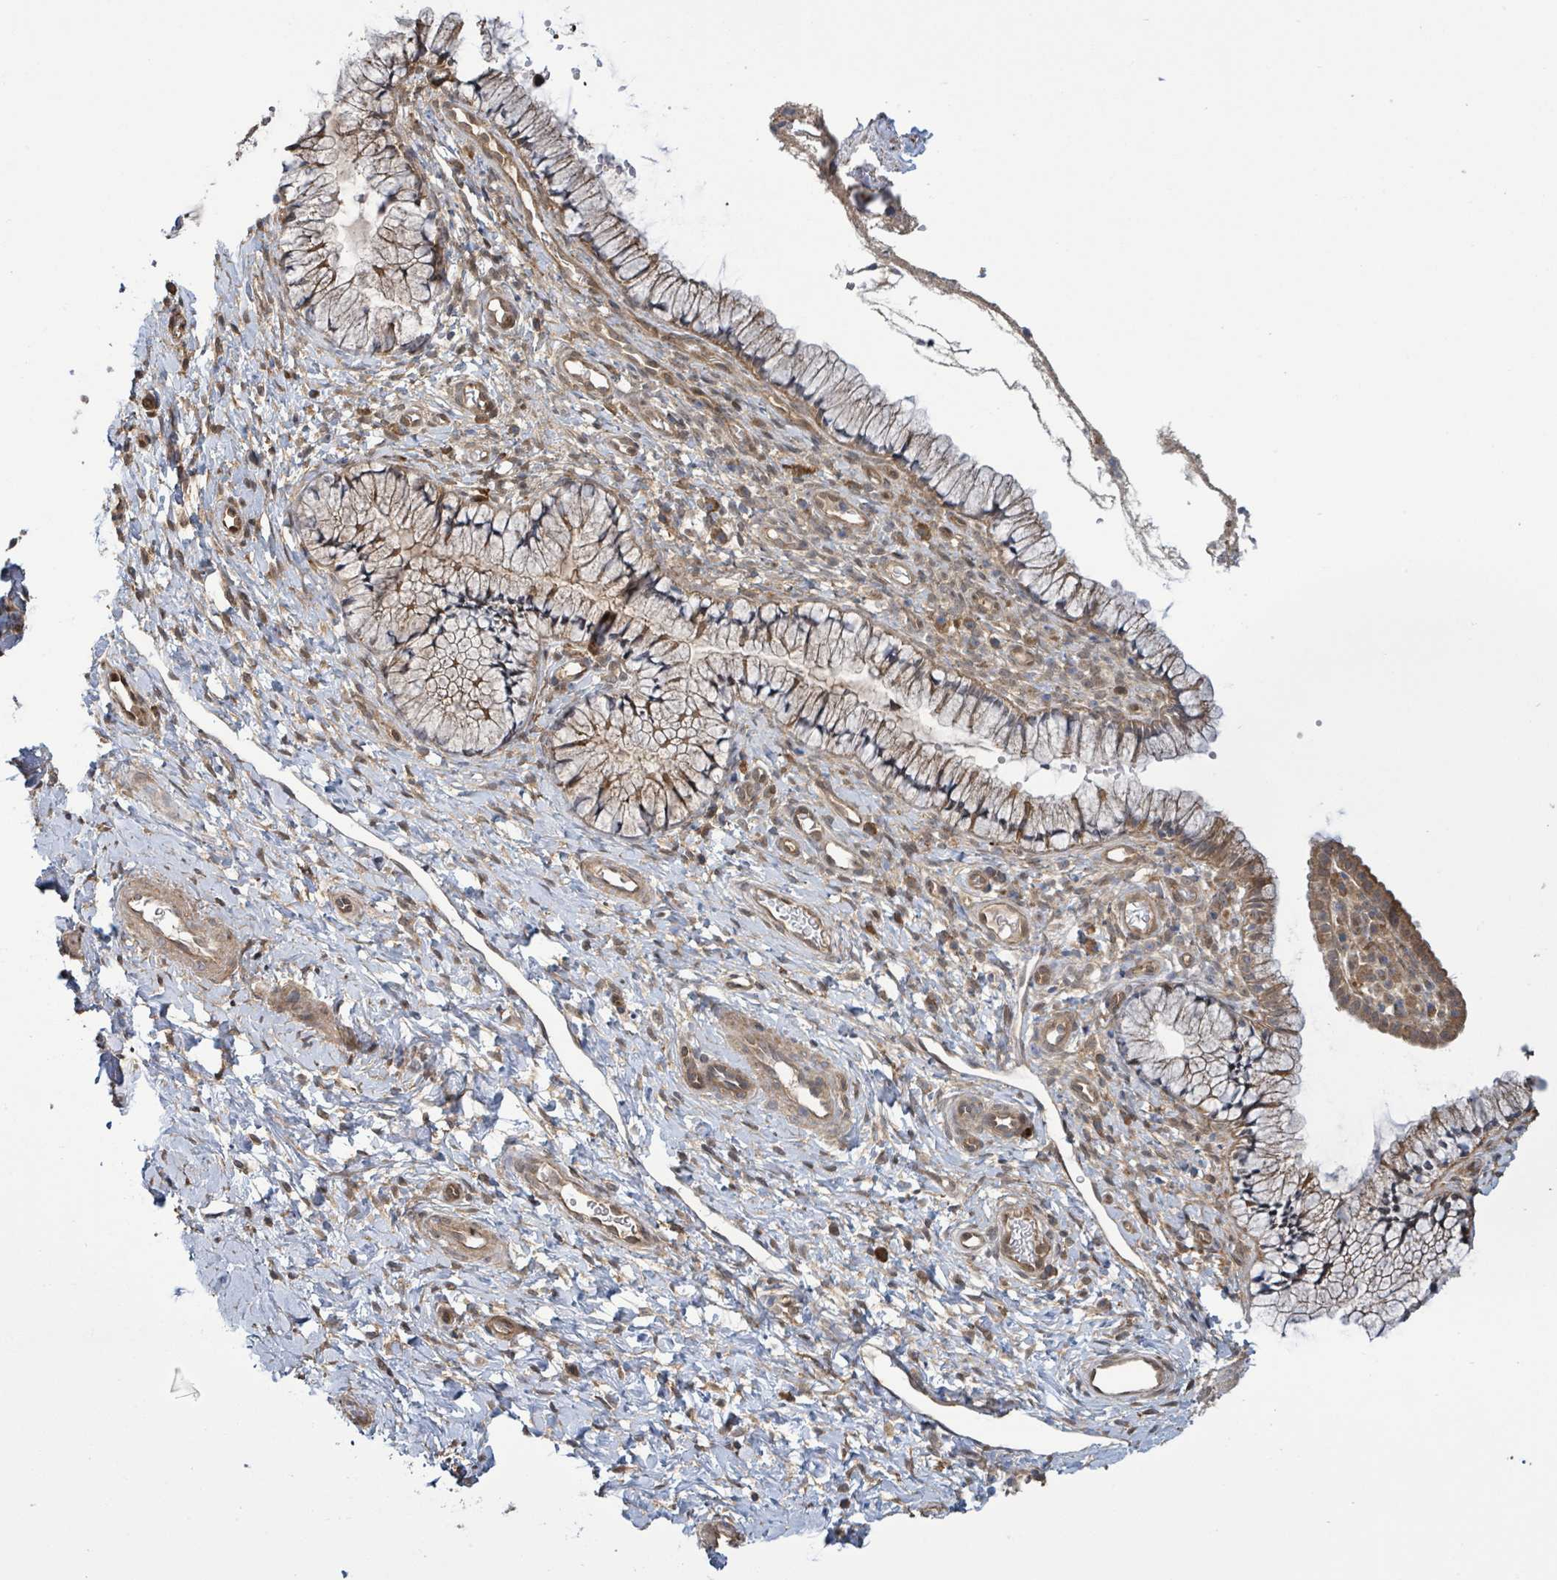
{"staining": {"intensity": "moderate", "quantity": ">75%", "location": "cytoplasmic/membranous"}, "tissue": "cervix", "cell_type": "Glandular cells", "image_type": "normal", "snomed": [{"axis": "morphology", "description": "Normal tissue, NOS"}, {"axis": "topography", "description": "Cervix"}], "caption": "Brown immunohistochemical staining in normal cervix reveals moderate cytoplasmic/membranous staining in approximately >75% of glandular cells.", "gene": "ARPIN", "patient": {"sex": "female", "age": 36}}